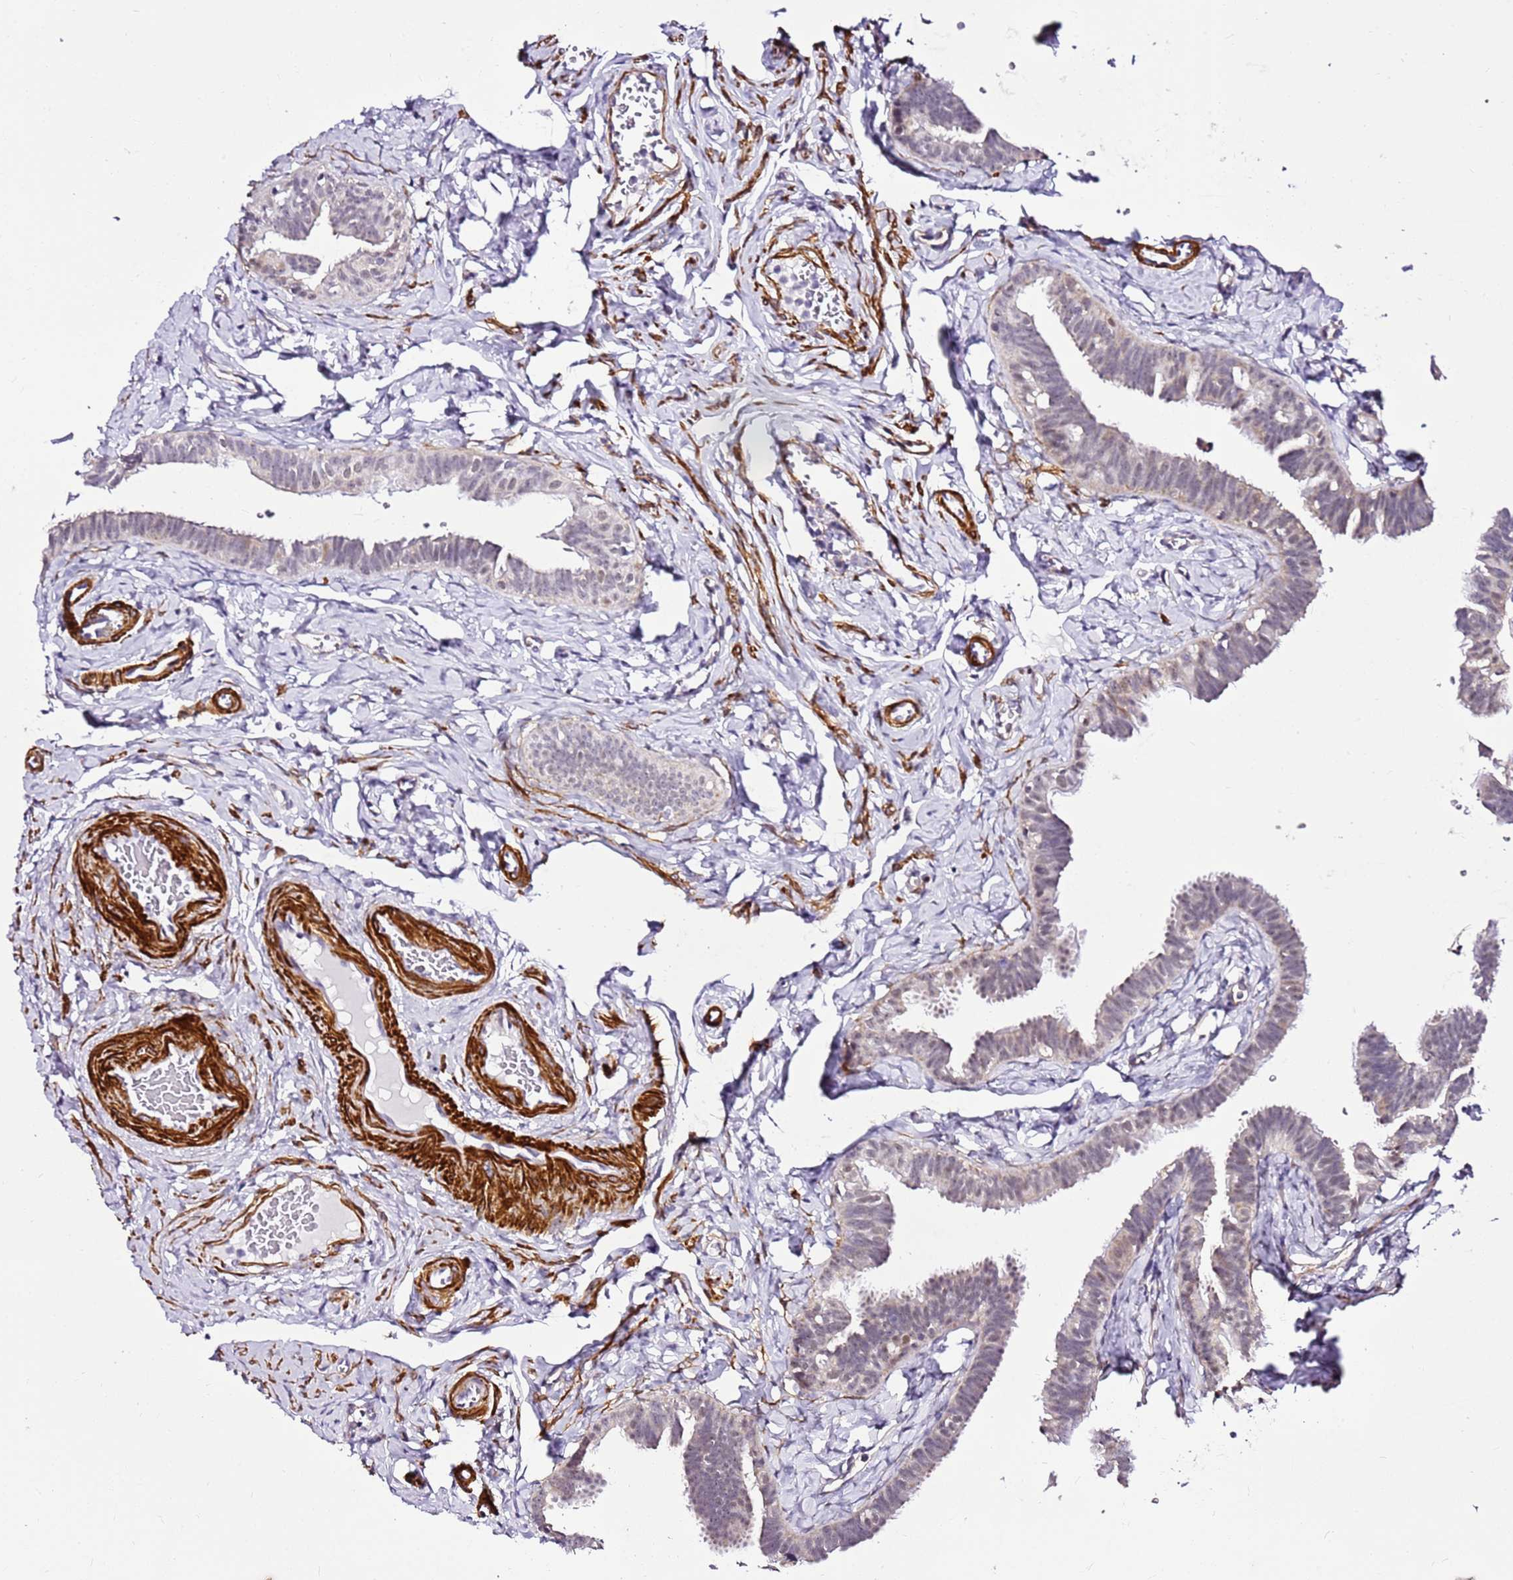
{"staining": {"intensity": "negative", "quantity": "none", "location": "none"}, "tissue": "fallopian tube", "cell_type": "Glandular cells", "image_type": "normal", "snomed": [{"axis": "morphology", "description": "Normal tissue, NOS"}, {"axis": "topography", "description": "Fallopian tube"}], "caption": "This is an immunohistochemistry (IHC) micrograph of unremarkable human fallopian tube. There is no positivity in glandular cells.", "gene": "SMIM4", "patient": {"sex": "female", "age": 39}}